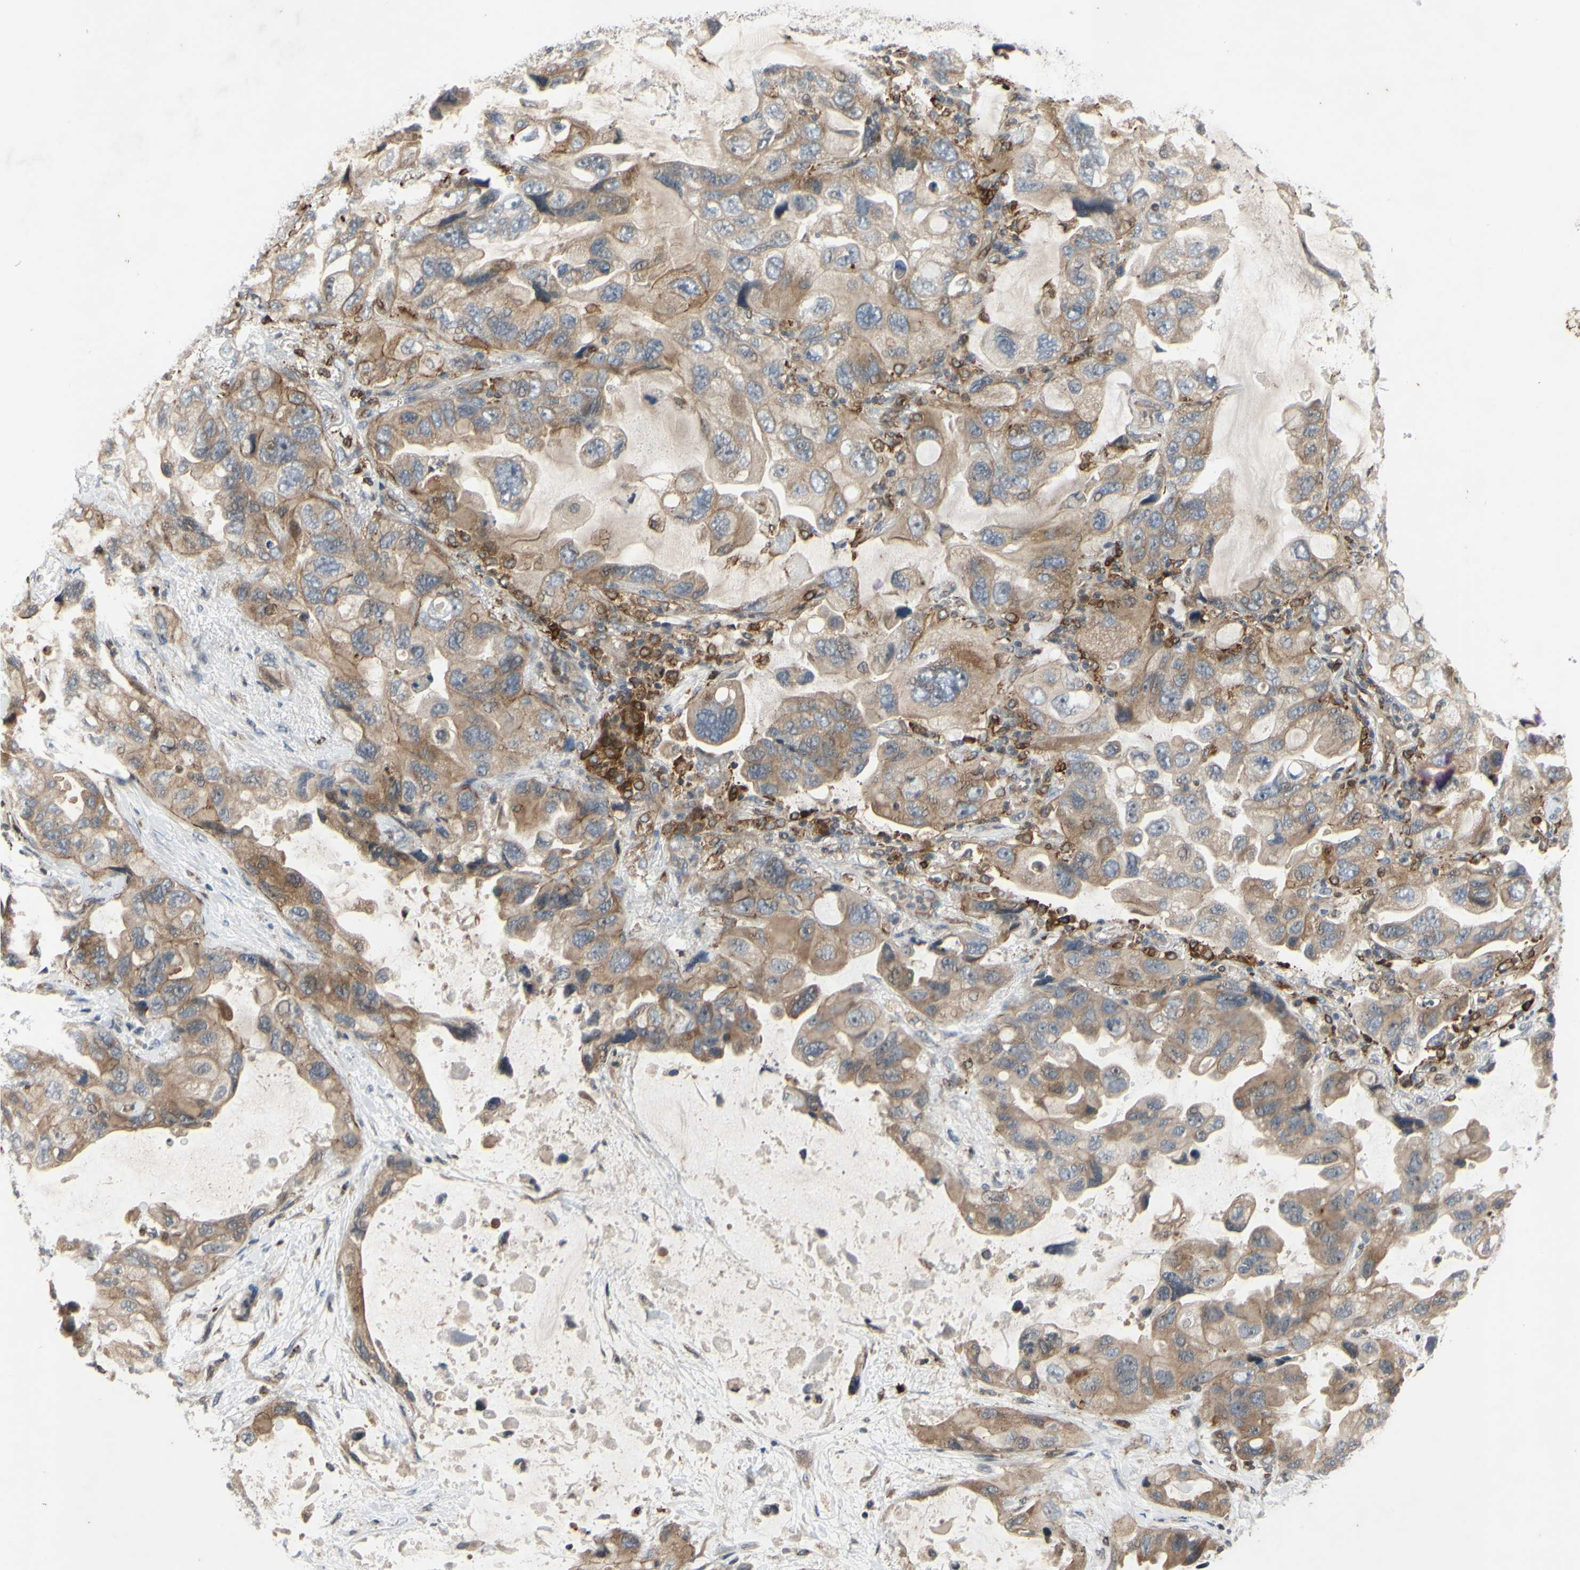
{"staining": {"intensity": "weak", "quantity": ">75%", "location": "cytoplasmic/membranous"}, "tissue": "lung cancer", "cell_type": "Tumor cells", "image_type": "cancer", "snomed": [{"axis": "morphology", "description": "Squamous cell carcinoma, NOS"}, {"axis": "topography", "description": "Lung"}], "caption": "Lung cancer (squamous cell carcinoma) tissue demonstrates weak cytoplasmic/membranous staining in approximately >75% of tumor cells", "gene": "PLXNA2", "patient": {"sex": "female", "age": 73}}